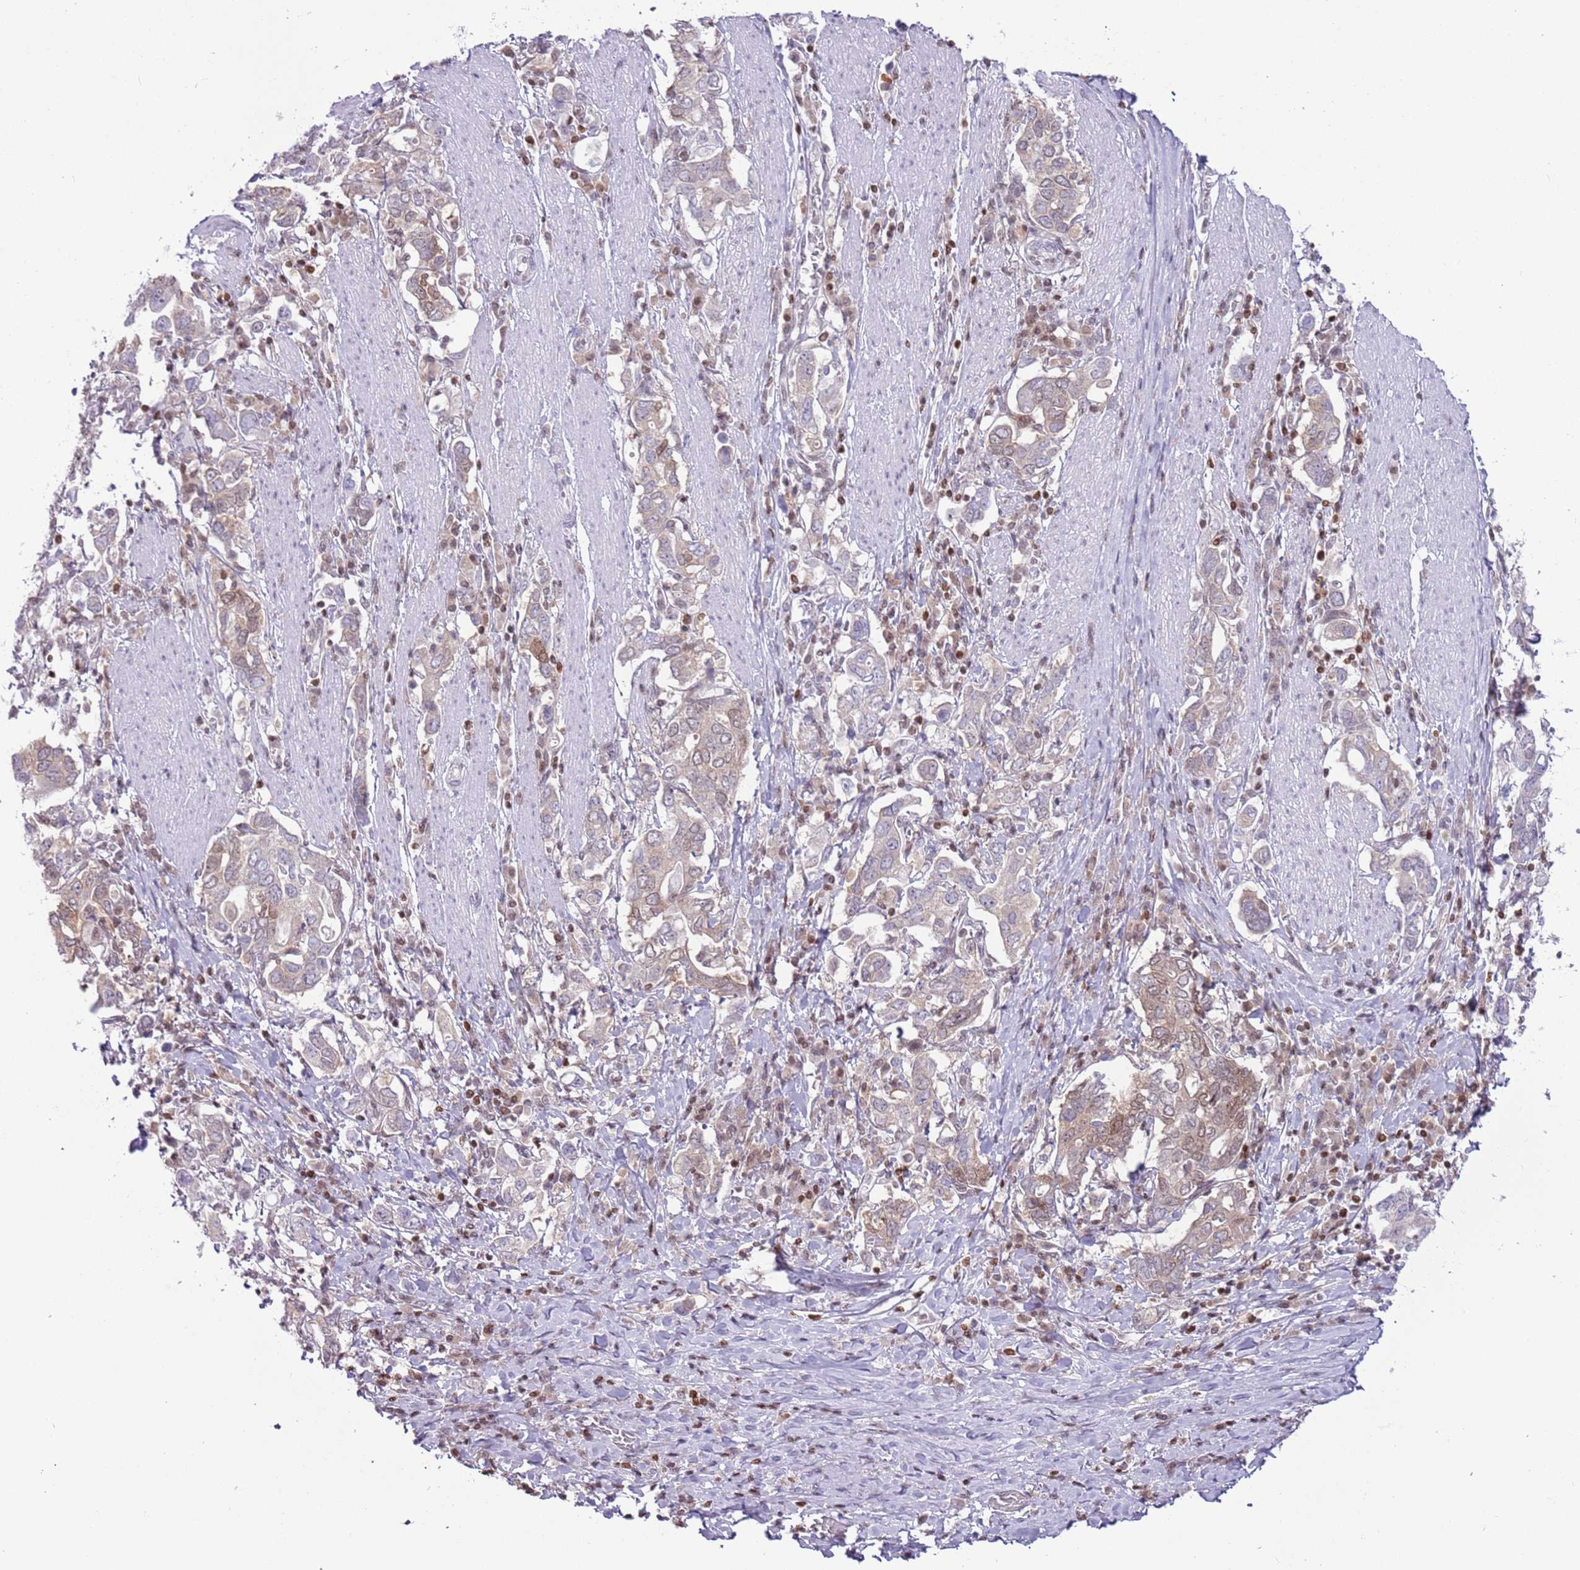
{"staining": {"intensity": "weak", "quantity": "25%-75%", "location": "cytoplasmic/membranous"}, "tissue": "stomach cancer", "cell_type": "Tumor cells", "image_type": "cancer", "snomed": [{"axis": "morphology", "description": "Adenocarcinoma, NOS"}, {"axis": "topography", "description": "Stomach, upper"}, {"axis": "topography", "description": "Stomach"}], "caption": "A low amount of weak cytoplasmic/membranous expression is identified in approximately 25%-75% of tumor cells in stomach adenocarcinoma tissue.", "gene": "SELENOH", "patient": {"sex": "male", "age": 62}}